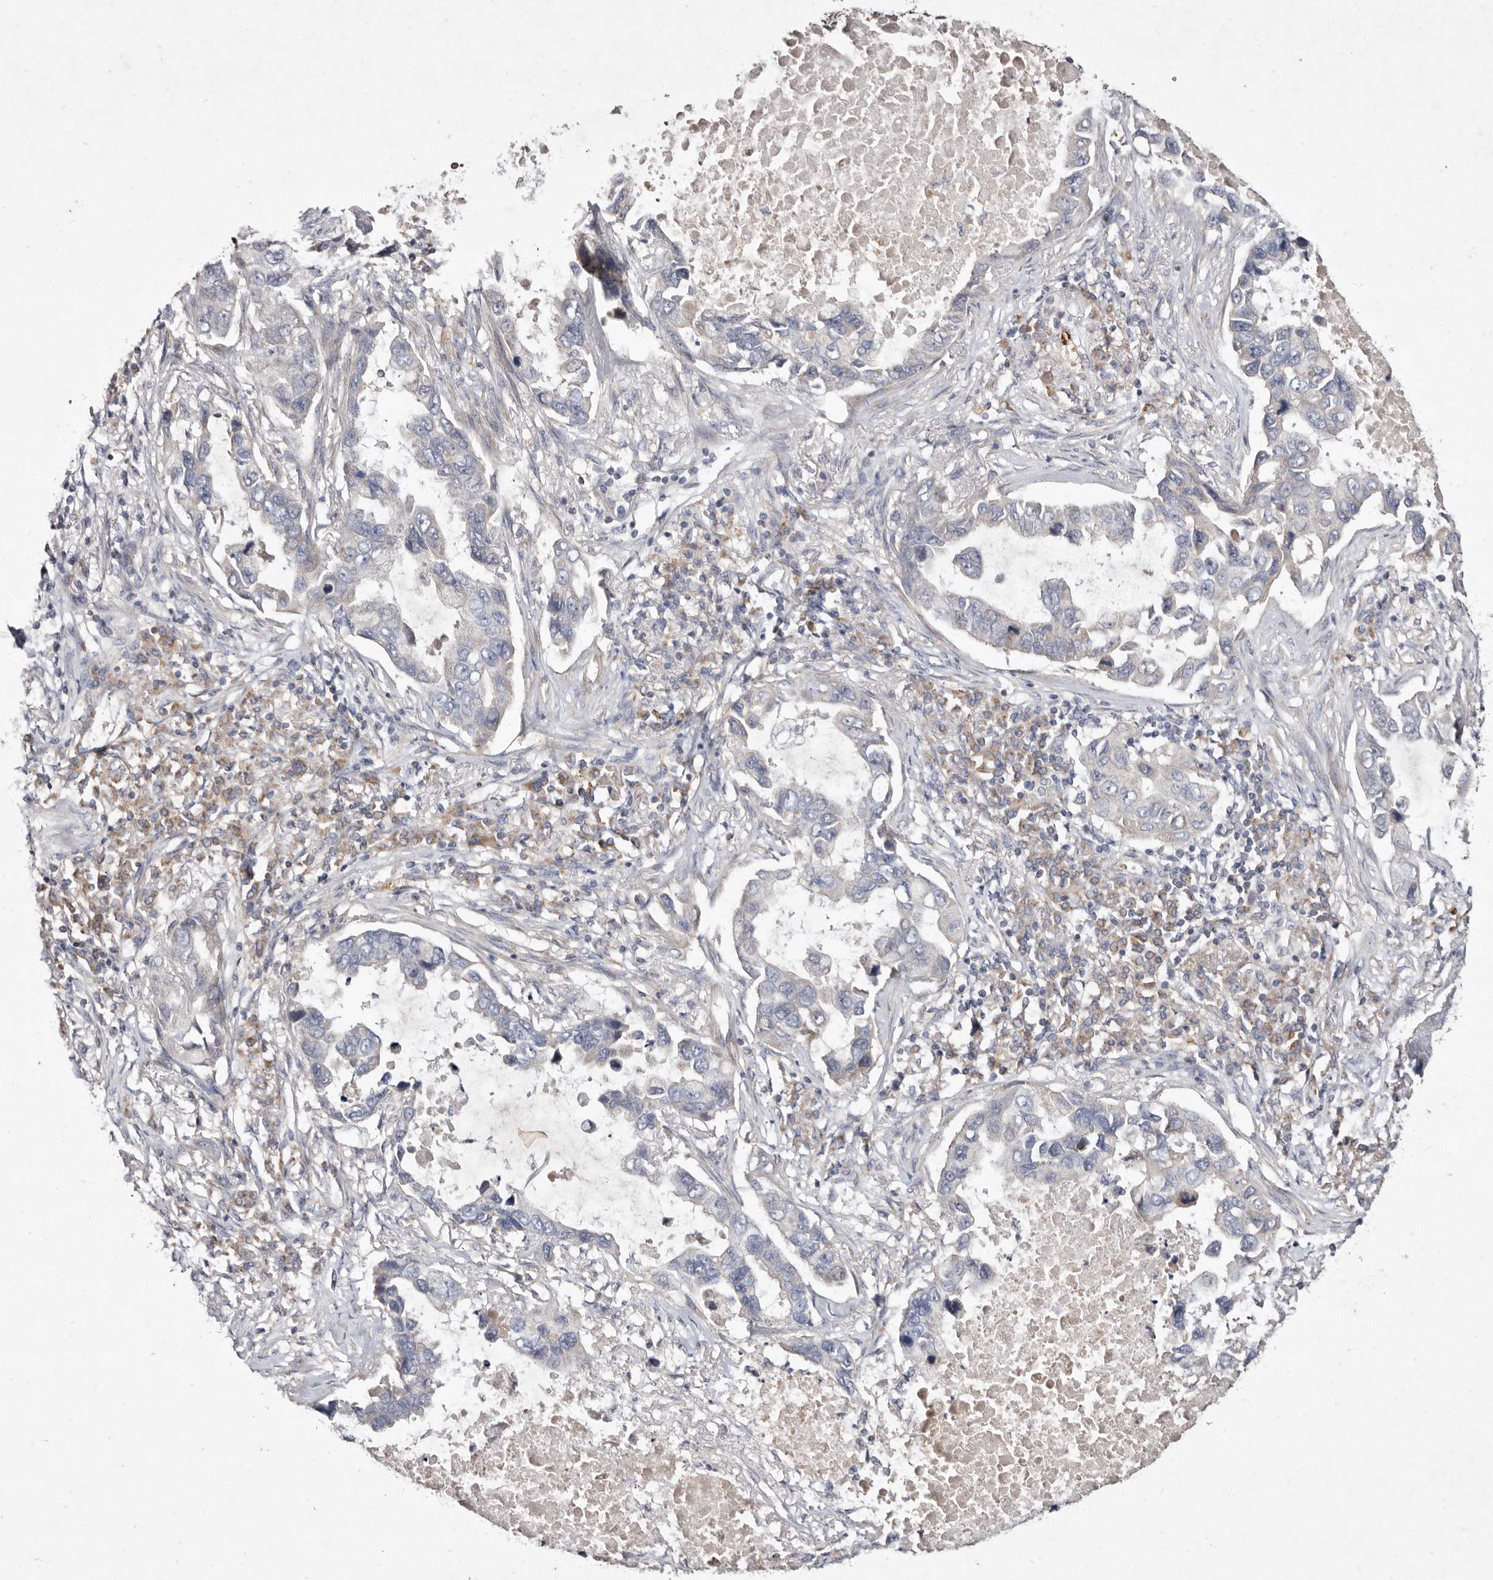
{"staining": {"intensity": "negative", "quantity": "none", "location": "none"}, "tissue": "lung cancer", "cell_type": "Tumor cells", "image_type": "cancer", "snomed": [{"axis": "morphology", "description": "Adenocarcinoma, NOS"}, {"axis": "topography", "description": "Lung"}], "caption": "DAB (3,3'-diaminobenzidine) immunohistochemical staining of human lung cancer (adenocarcinoma) reveals no significant expression in tumor cells.", "gene": "SLC25A20", "patient": {"sex": "male", "age": 64}}